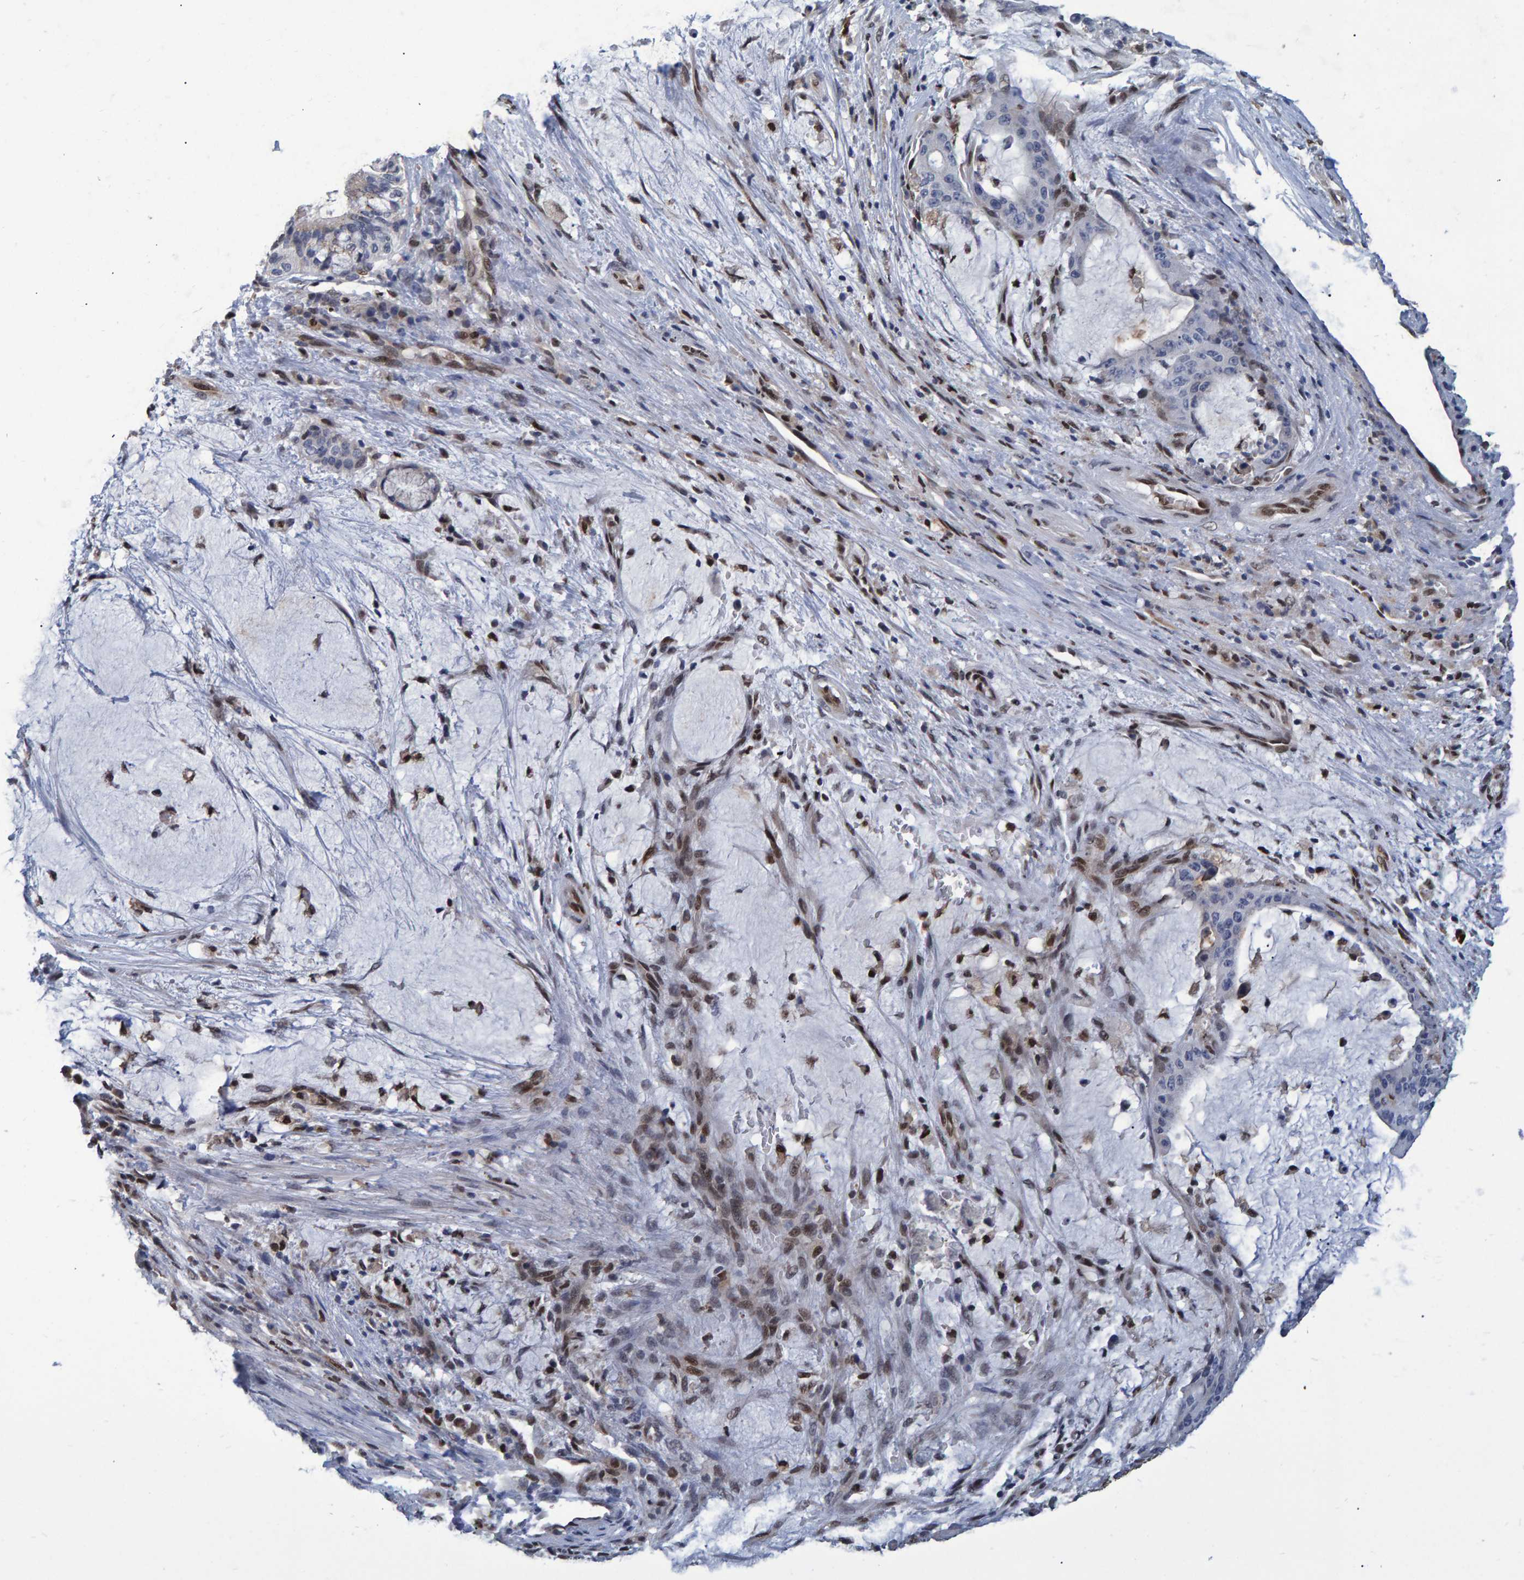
{"staining": {"intensity": "negative", "quantity": "none", "location": "none"}, "tissue": "liver cancer", "cell_type": "Tumor cells", "image_type": "cancer", "snomed": [{"axis": "morphology", "description": "Normal tissue, NOS"}, {"axis": "morphology", "description": "Cholangiocarcinoma"}, {"axis": "topography", "description": "Liver"}, {"axis": "topography", "description": "Peripheral nerve tissue"}], "caption": "Immunohistochemistry (IHC) of human liver cancer displays no staining in tumor cells.", "gene": "QKI", "patient": {"sex": "female", "age": 73}}